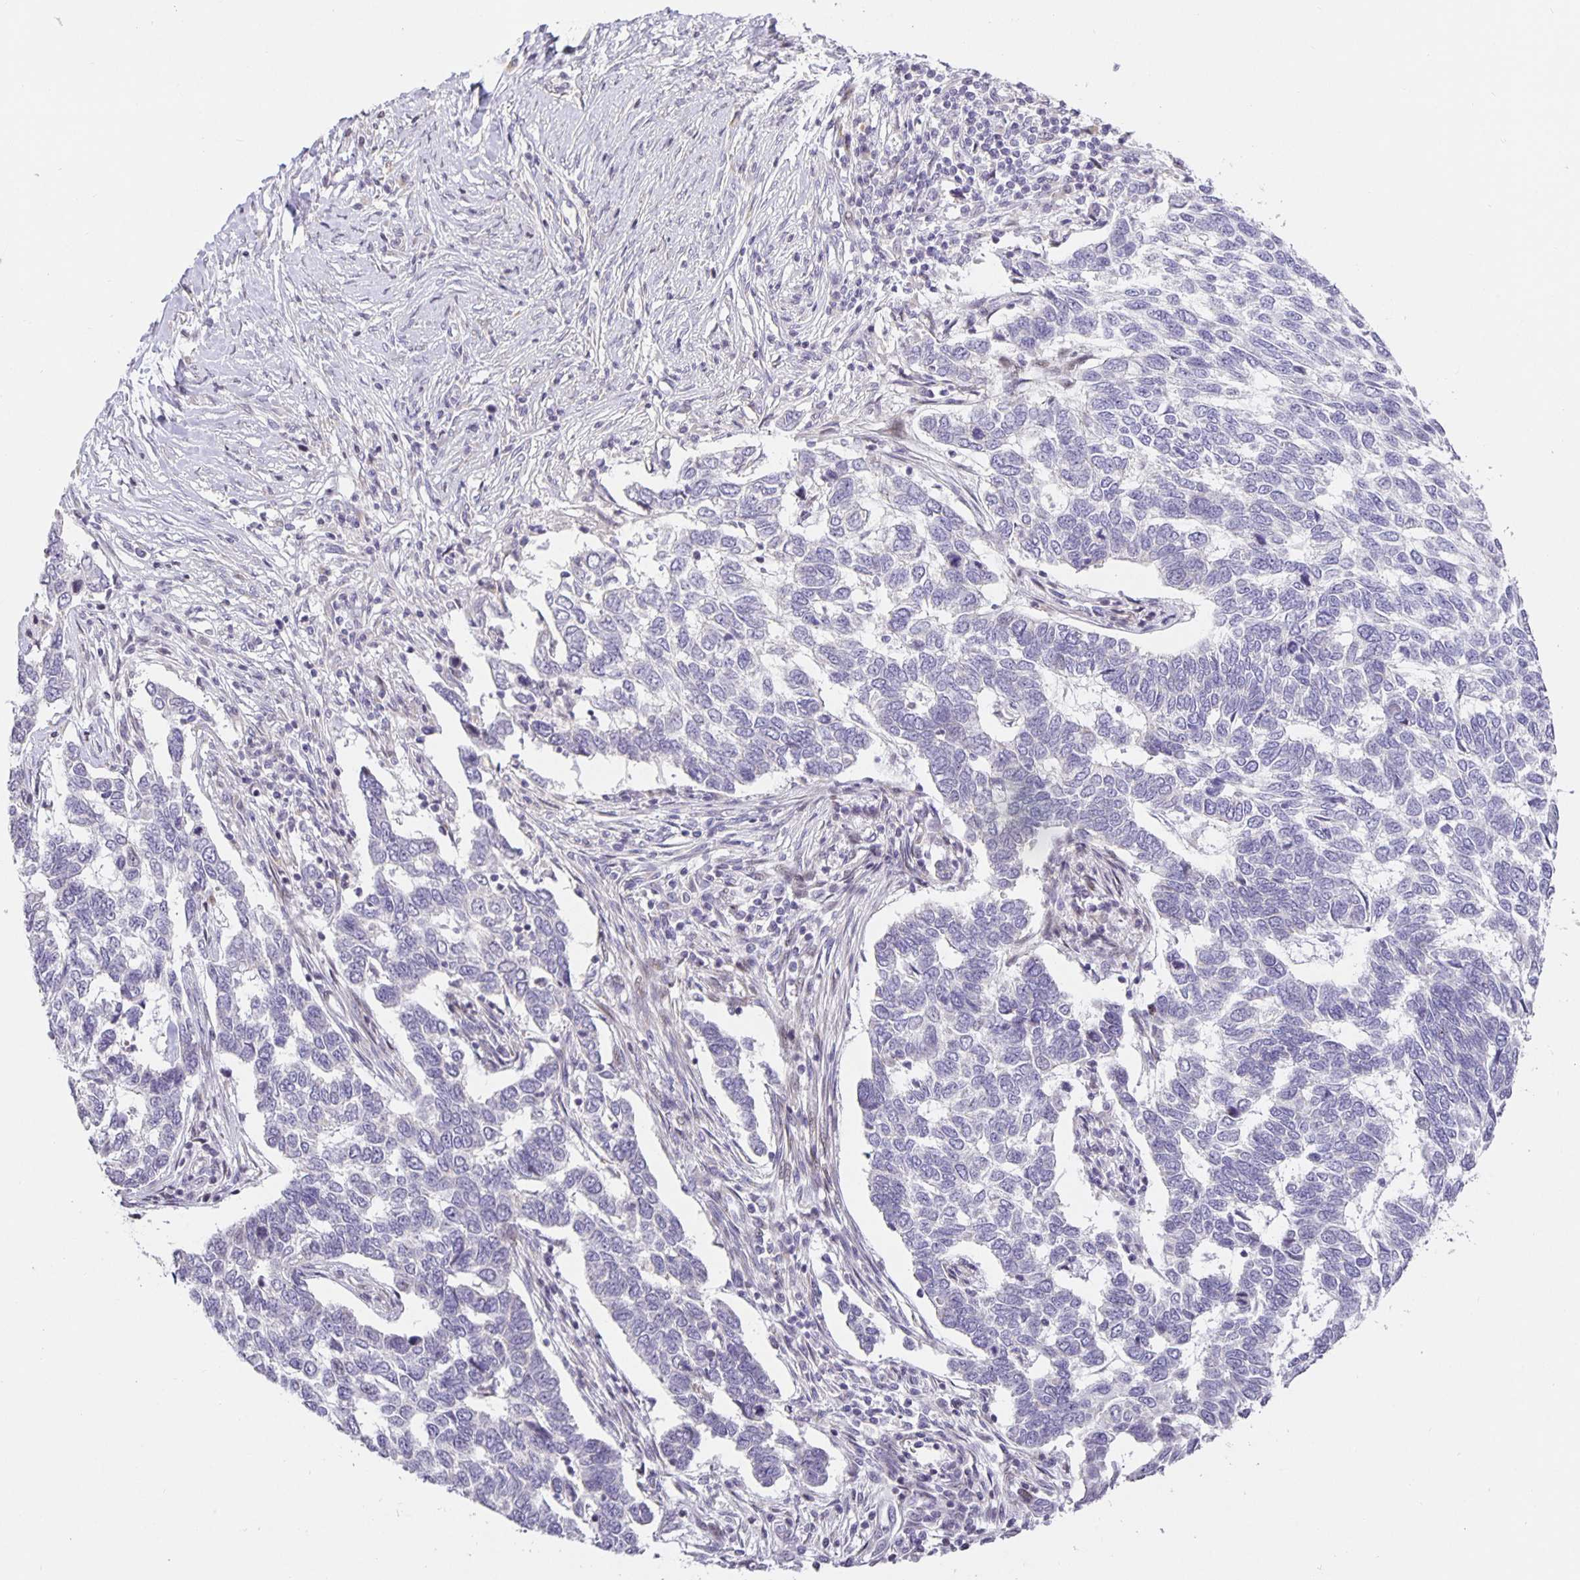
{"staining": {"intensity": "negative", "quantity": "none", "location": "none"}, "tissue": "skin cancer", "cell_type": "Tumor cells", "image_type": "cancer", "snomed": [{"axis": "morphology", "description": "Basal cell carcinoma"}, {"axis": "topography", "description": "Skin"}], "caption": "The micrograph demonstrates no significant expression in tumor cells of basal cell carcinoma (skin).", "gene": "TJP3", "patient": {"sex": "female", "age": 65}}